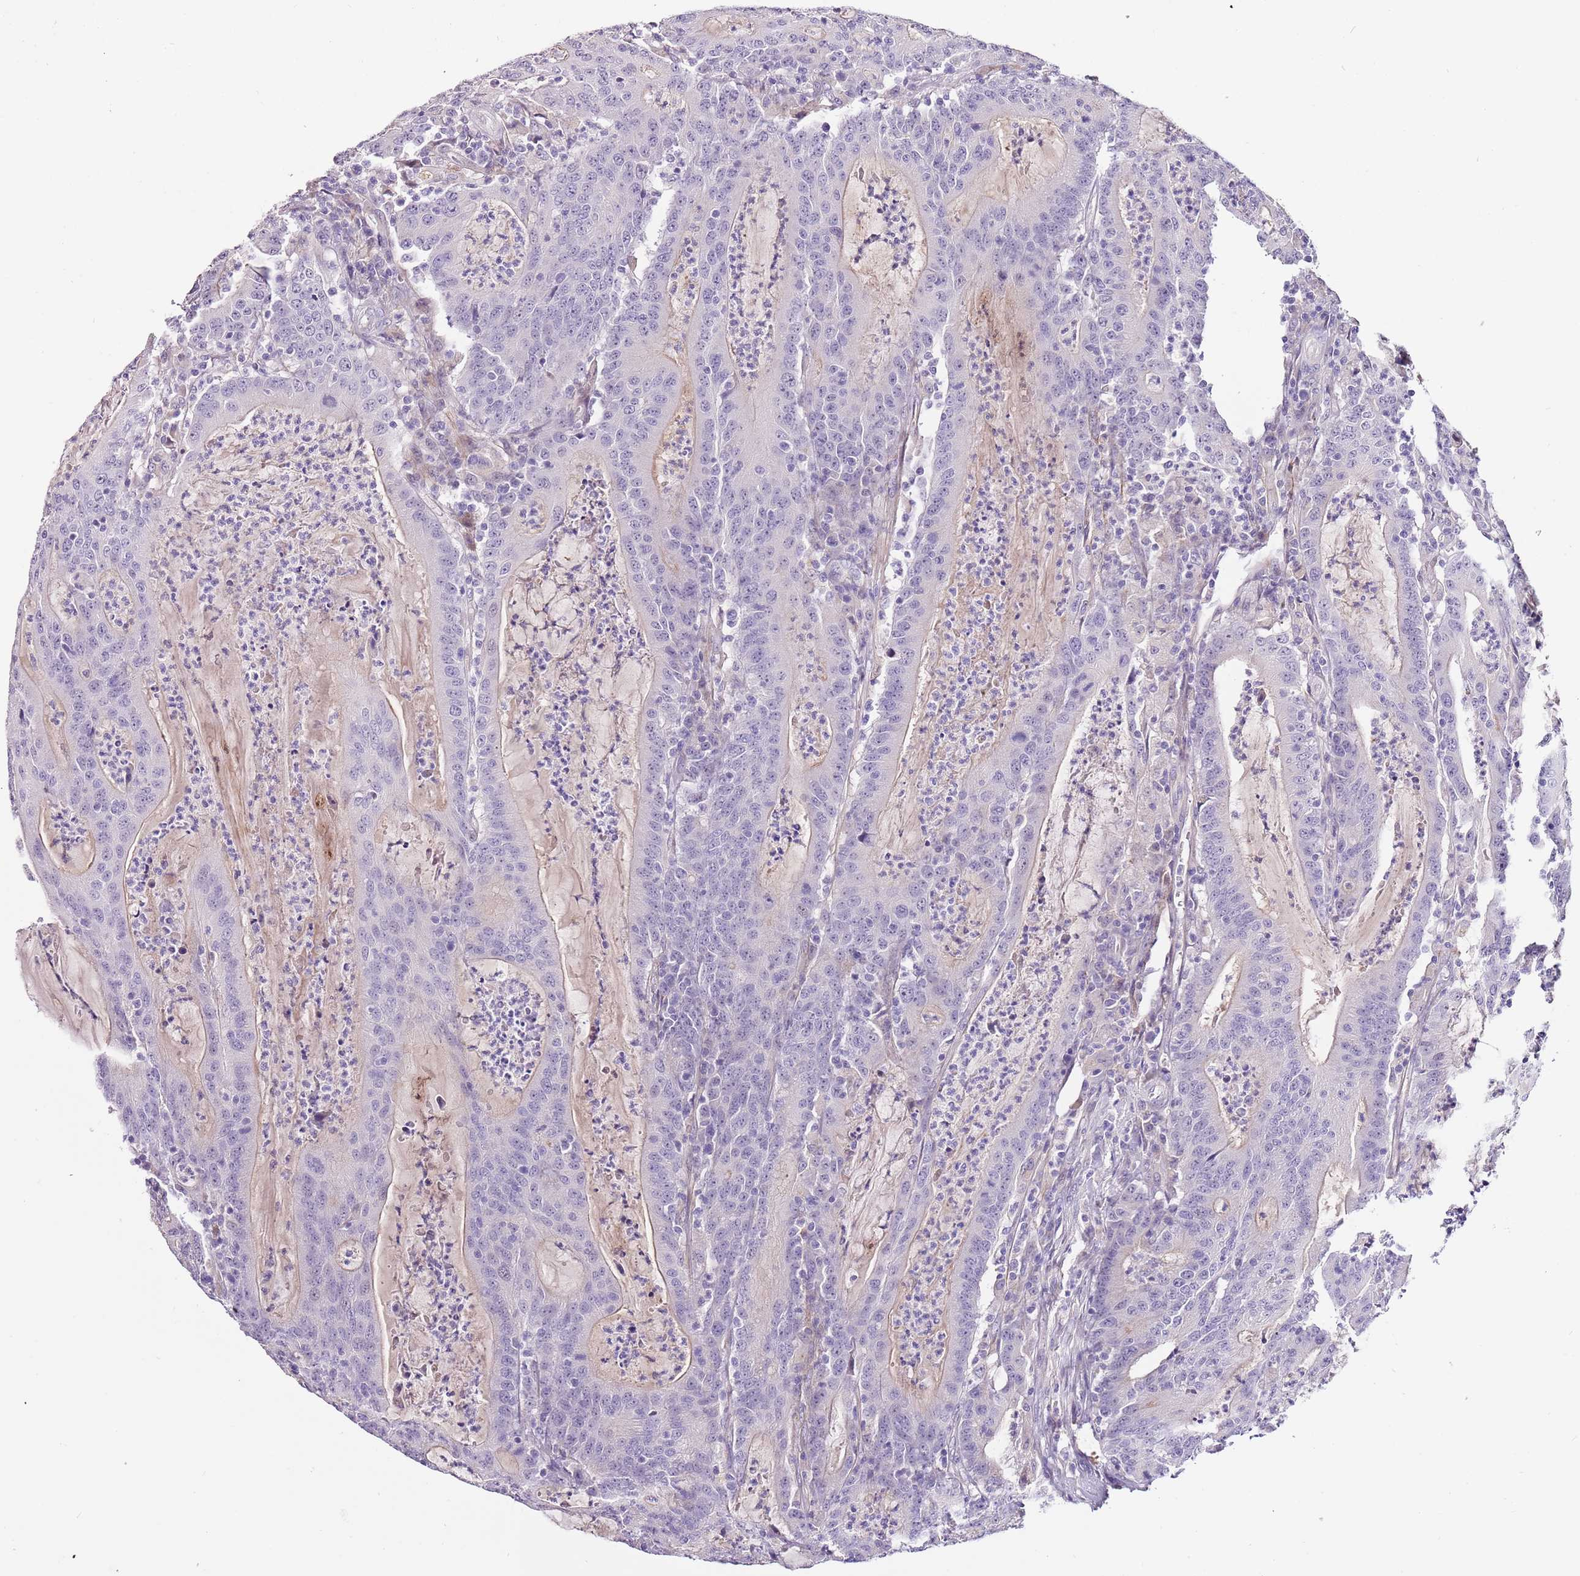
{"staining": {"intensity": "weak", "quantity": "<25%", "location": "cytoplasmic/membranous"}, "tissue": "colorectal cancer", "cell_type": "Tumor cells", "image_type": "cancer", "snomed": [{"axis": "morphology", "description": "Adenocarcinoma, NOS"}, {"axis": "topography", "description": "Colon"}], "caption": "Histopathology image shows no significant protein positivity in tumor cells of colorectal cancer. (DAB (3,3'-diaminobenzidine) IHC visualized using brightfield microscopy, high magnification).", "gene": "NKX2-3", "patient": {"sex": "male", "age": 83}}